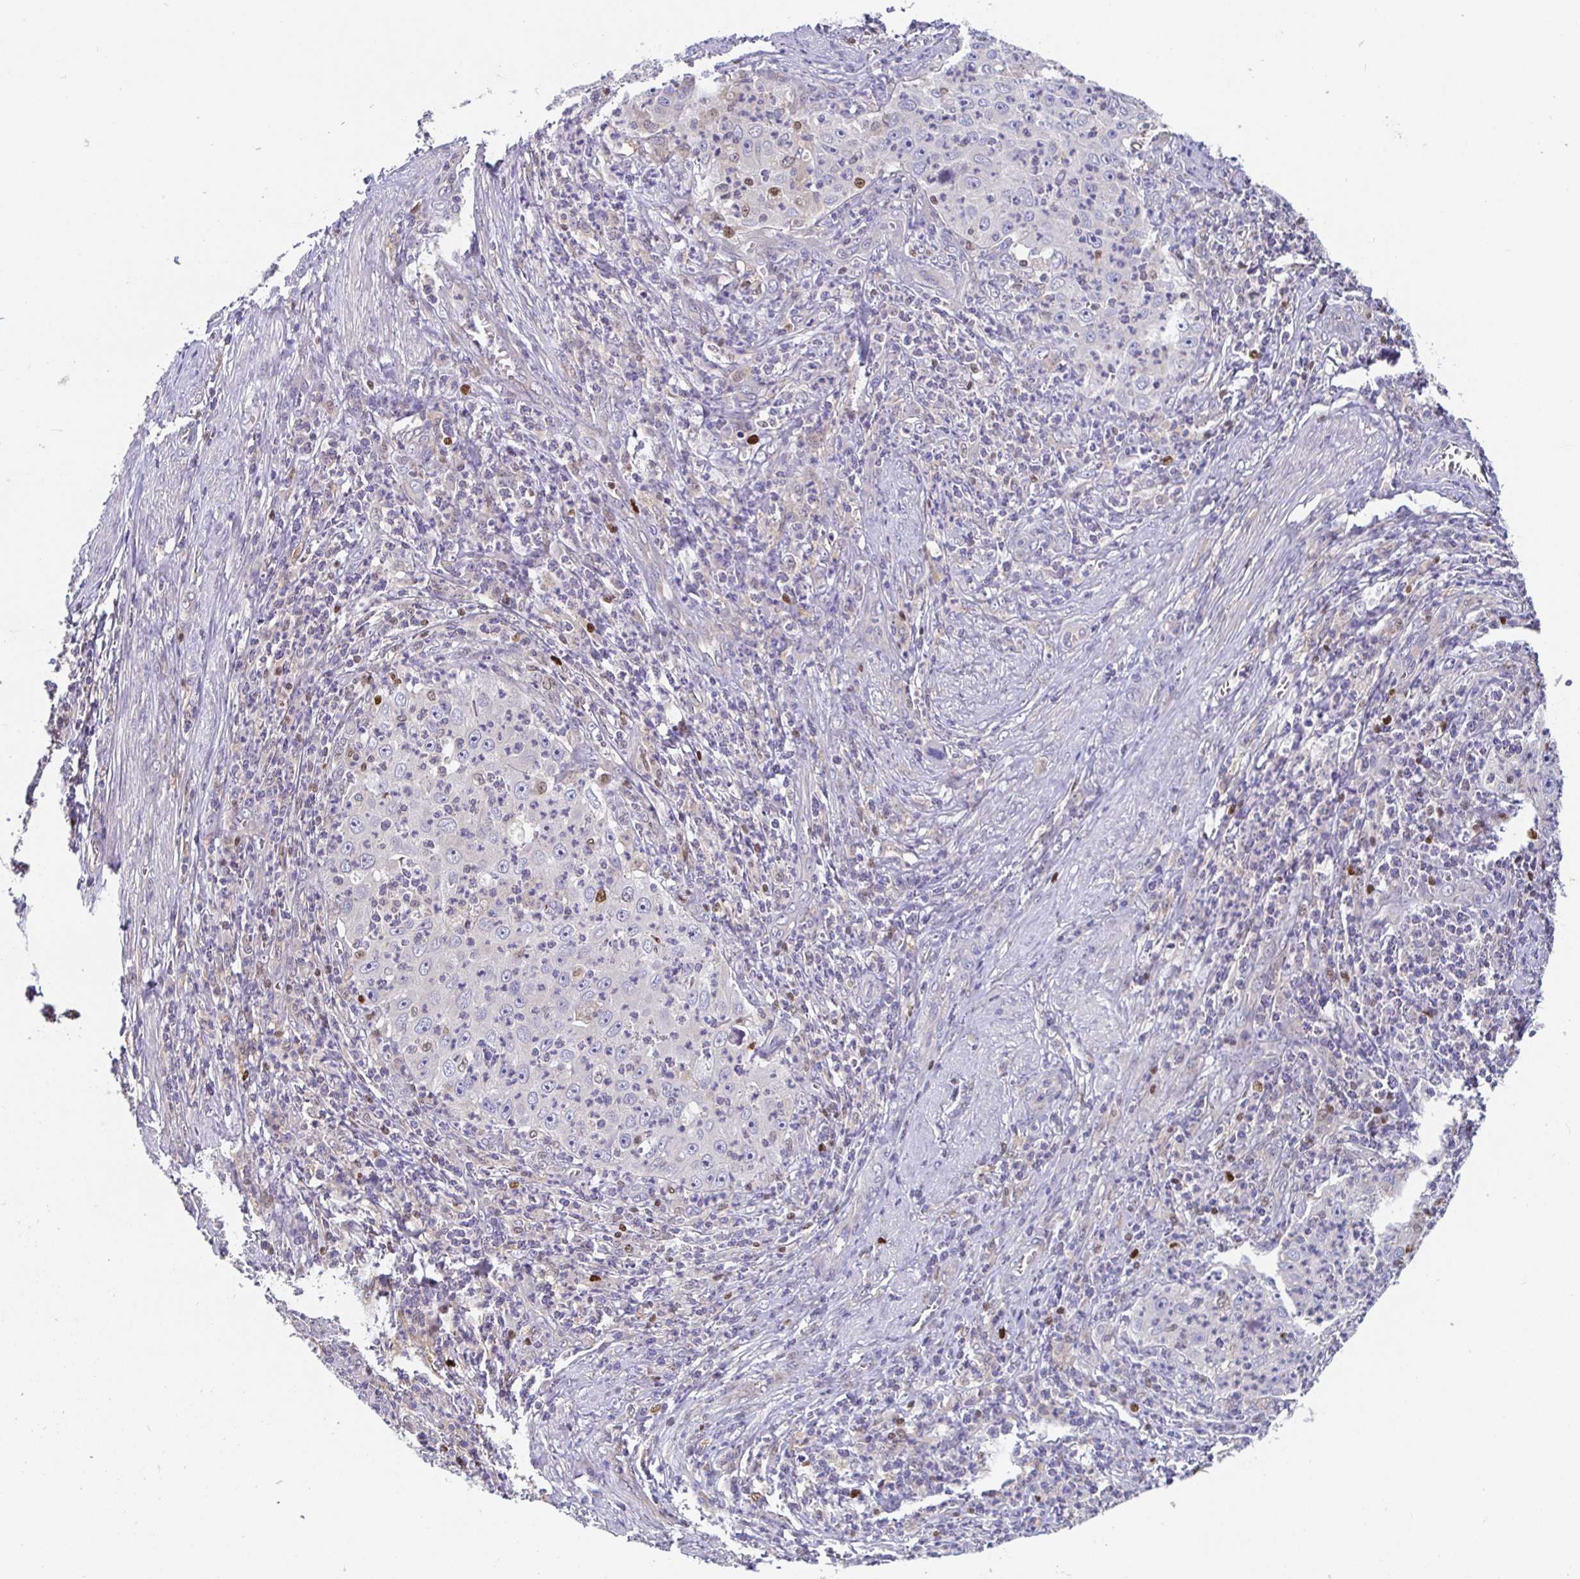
{"staining": {"intensity": "negative", "quantity": "none", "location": "none"}, "tissue": "cervical cancer", "cell_type": "Tumor cells", "image_type": "cancer", "snomed": [{"axis": "morphology", "description": "Squamous cell carcinoma, NOS"}, {"axis": "topography", "description": "Cervix"}], "caption": "Photomicrograph shows no significant protein staining in tumor cells of cervical cancer. Brightfield microscopy of immunohistochemistry (IHC) stained with DAB (brown) and hematoxylin (blue), captured at high magnification.", "gene": "SATB1", "patient": {"sex": "female", "age": 30}}